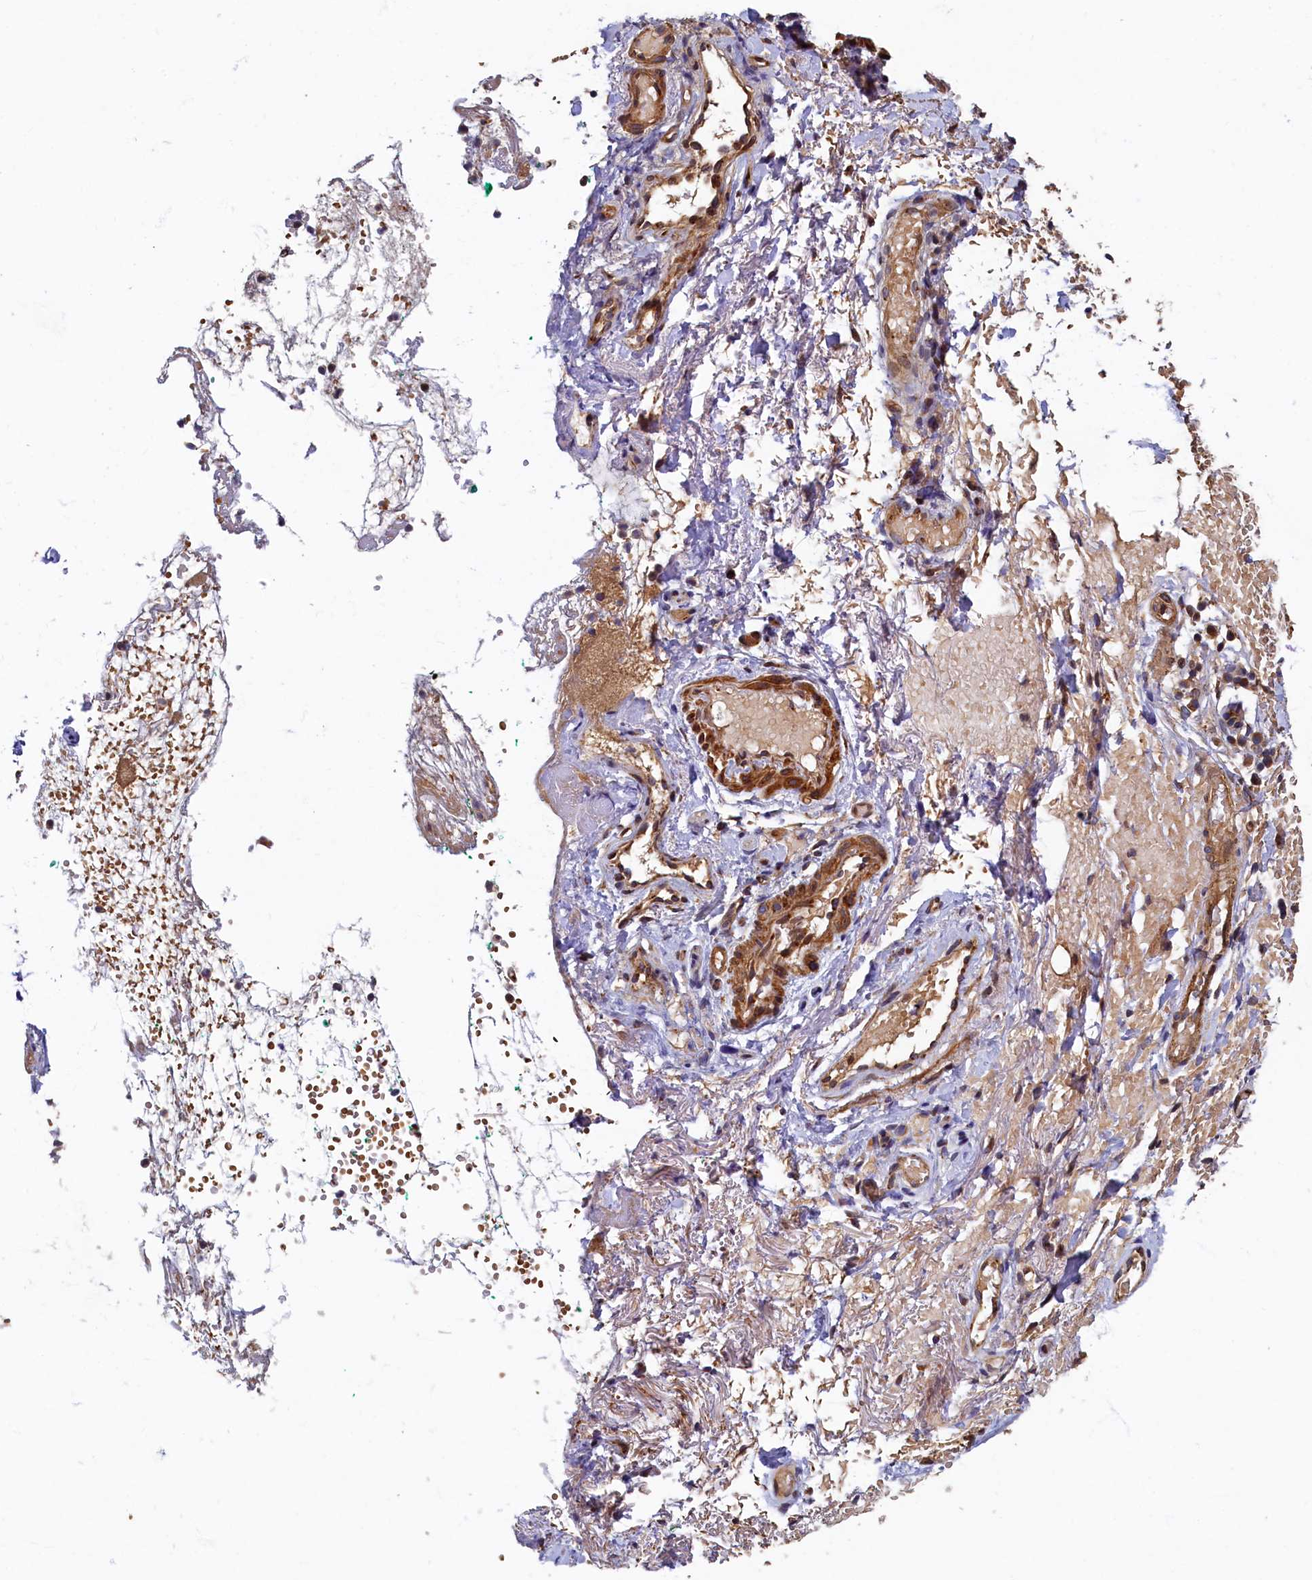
{"staining": {"intensity": "moderate", "quantity": ">75%", "location": "cytoplasmic/membranous"}, "tissue": "adipose tissue", "cell_type": "Adipocytes", "image_type": "normal", "snomed": [{"axis": "morphology", "description": "Normal tissue, NOS"}, {"axis": "morphology", "description": "Basal cell carcinoma"}, {"axis": "topography", "description": "Cartilage tissue"}, {"axis": "topography", "description": "Nasopharynx"}, {"axis": "topography", "description": "Oral tissue"}], "caption": "Brown immunohistochemical staining in benign human adipose tissue shows moderate cytoplasmic/membranous staining in about >75% of adipocytes.", "gene": "TMEM181", "patient": {"sex": "female", "age": 77}}